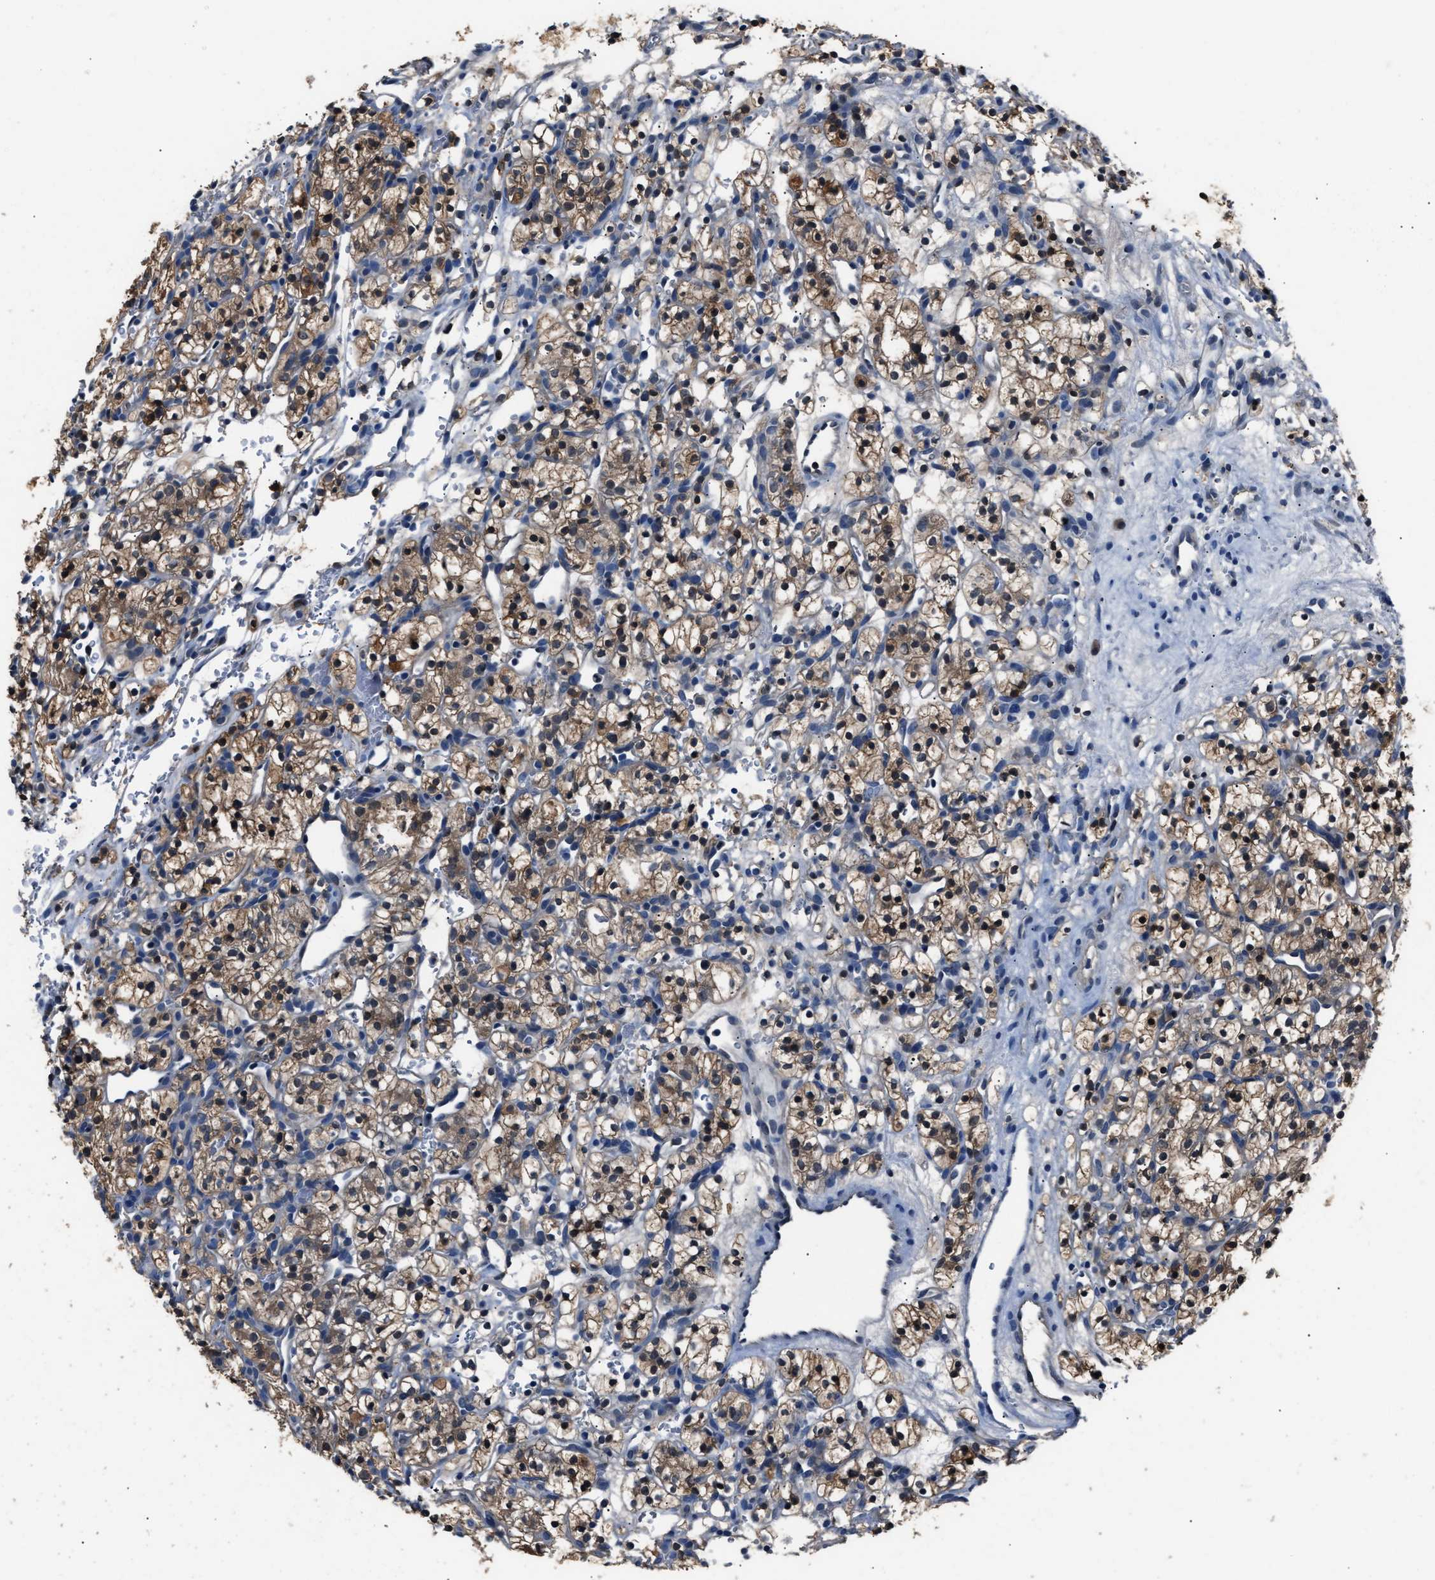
{"staining": {"intensity": "moderate", "quantity": ">75%", "location": "cytoplasmic/membranous,nuclear"}, "tissue": "renal cancer", "cell_type": "Tumor cells", "image_type": "cancer", "snomed": [{"axis": "morphology", "description": "Adenocarcinoma, NOS"}, {"axis": "topography", "description": "Kidney"}], "caption": "Protein expression analysis of adenocarcinoma (renal) exhibits moderate cytoplasmic/membranous and nuclear expression in about >75% of tumor cells. (Brightfield microscopy of DAB IHC at high magnification).", "gene": "GSTP1", "patient": {"sex": "female", "age": 57}}